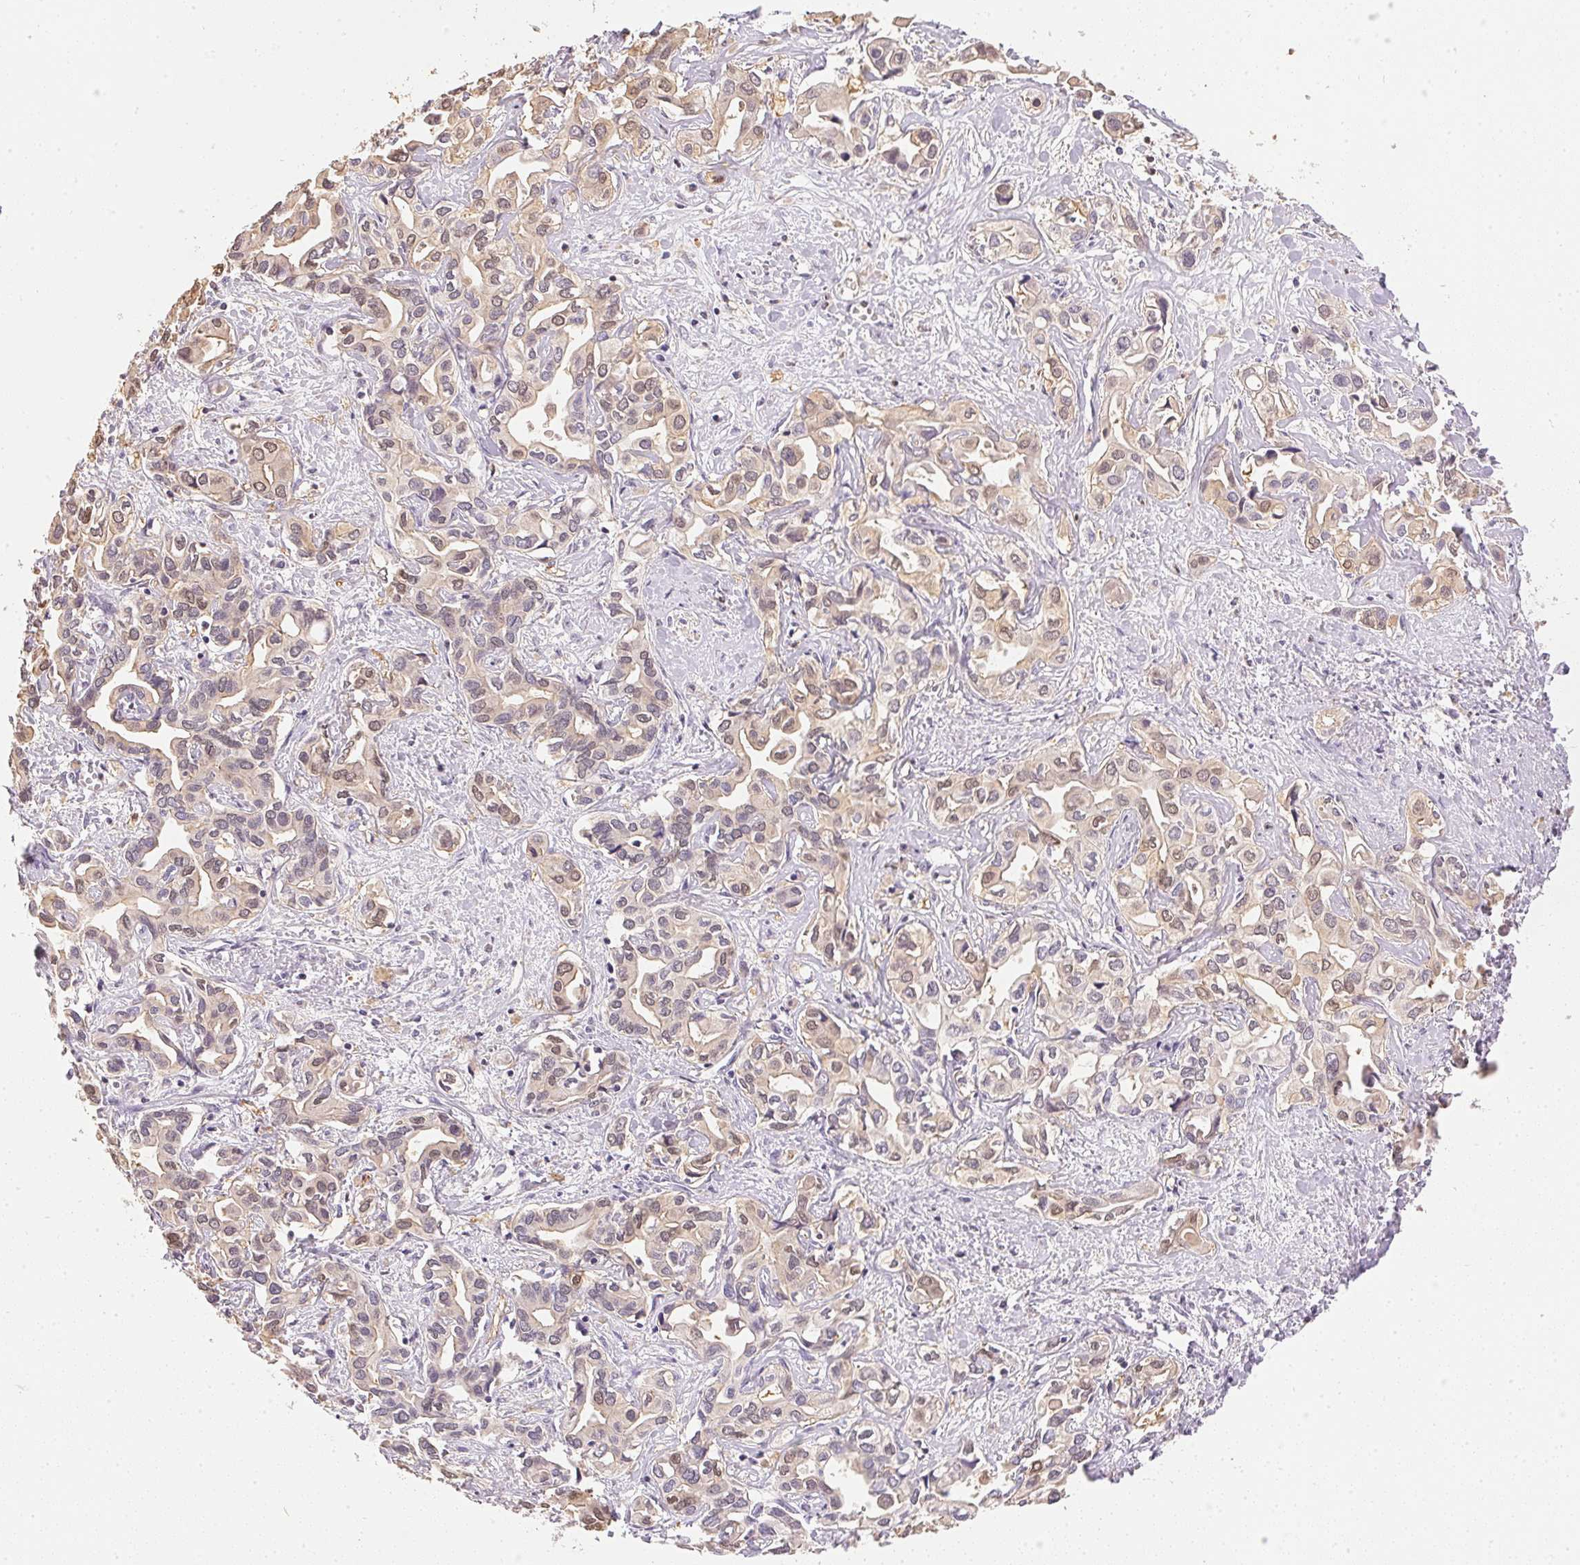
{"staining": {"intensity": "weak", "quantity": "25%-75%", "location": "cytoplasmic/membranous,nuclear"}, "tissue": "liver cancer", "cell_type": "Tumor cells", "image_type": "cancer", "snomed": [{"axis": "morphology", "description": "Cholangiocarcinoma"}, {"axis": "topography", "description": "Liver"}], "caption": "Liver cancer (cholangiocarcinoma) stained for a protein (brown) exhibits weak cytoplasmic/membranous and nuclear positive positivity in about 25%-75% of tumor cells.", "gene": "S100A3", "patient": {"sex": "female", "age": 64}}